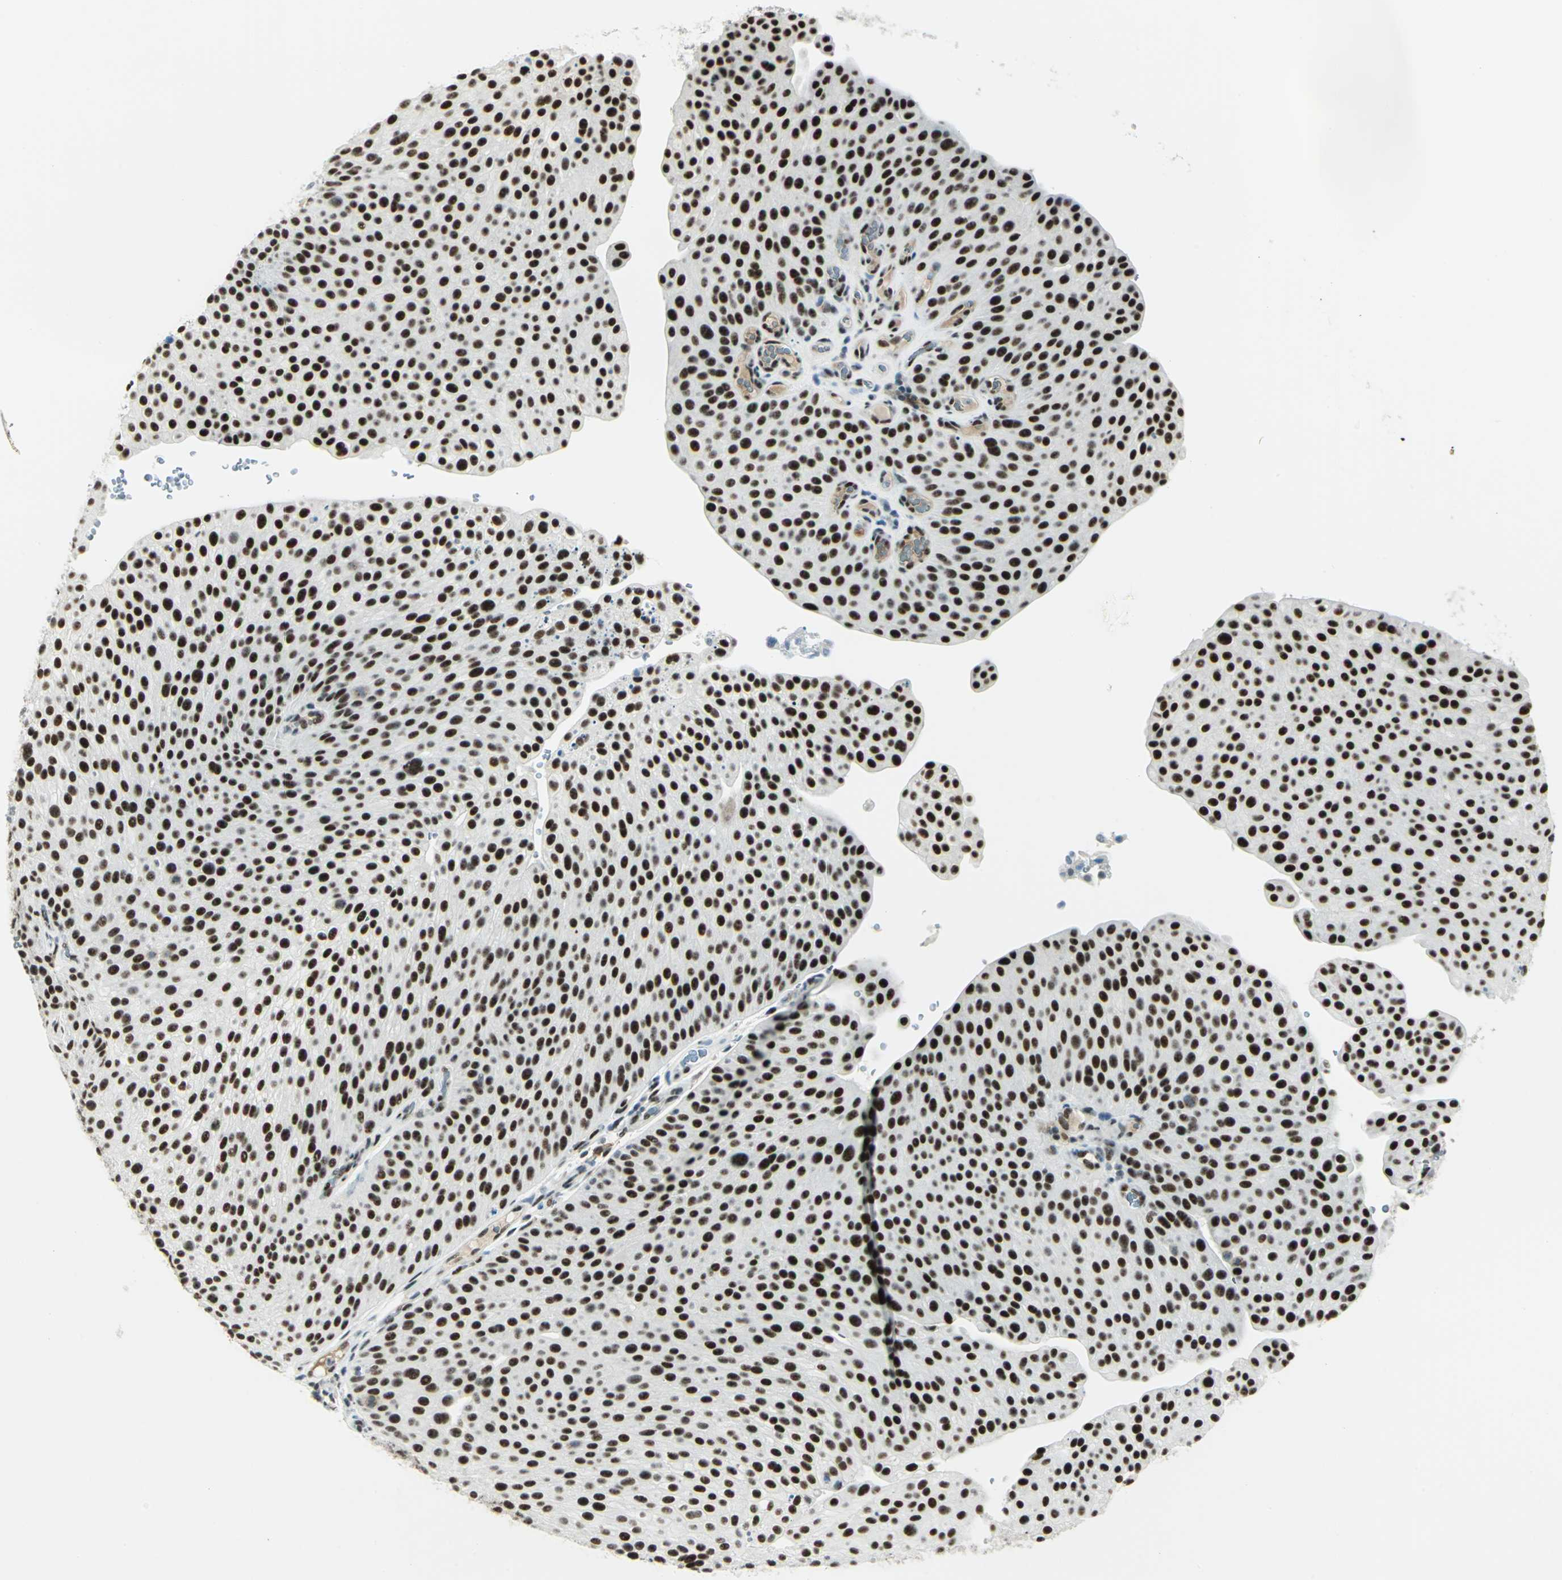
{"staining": {"intensity": "strong", "quantity": ">75%", "location": "nuclear"}, "tissue": "urothelial cancer", "cell_type": "Tumor cells", "image_type": "cancer", "snomed": [{"axis": "morphology", "description": "Urothelial carcinoma, Low grade"}, {"axis": "topography", "description": "Smooth muscle"}, {"axis": "topography", "description": "Urinary bladder"}], "caption": "High-magnification brightfield microscopy of low-grade urothelial carcinoma stained with DAB (3,3'-diaminobenzidine) (brown) and counterstained with hematoxylin (blue). tumor cells exhibit strong nuclear expression is appreciated in approximately>75% of cells. The protein is stained brown, and the nuclei are stained in blue (DAB IHC with brightfield microscopy, high magnification).", "gene": "MTMR10", "patient": {"sex": "male", "age": 60}}